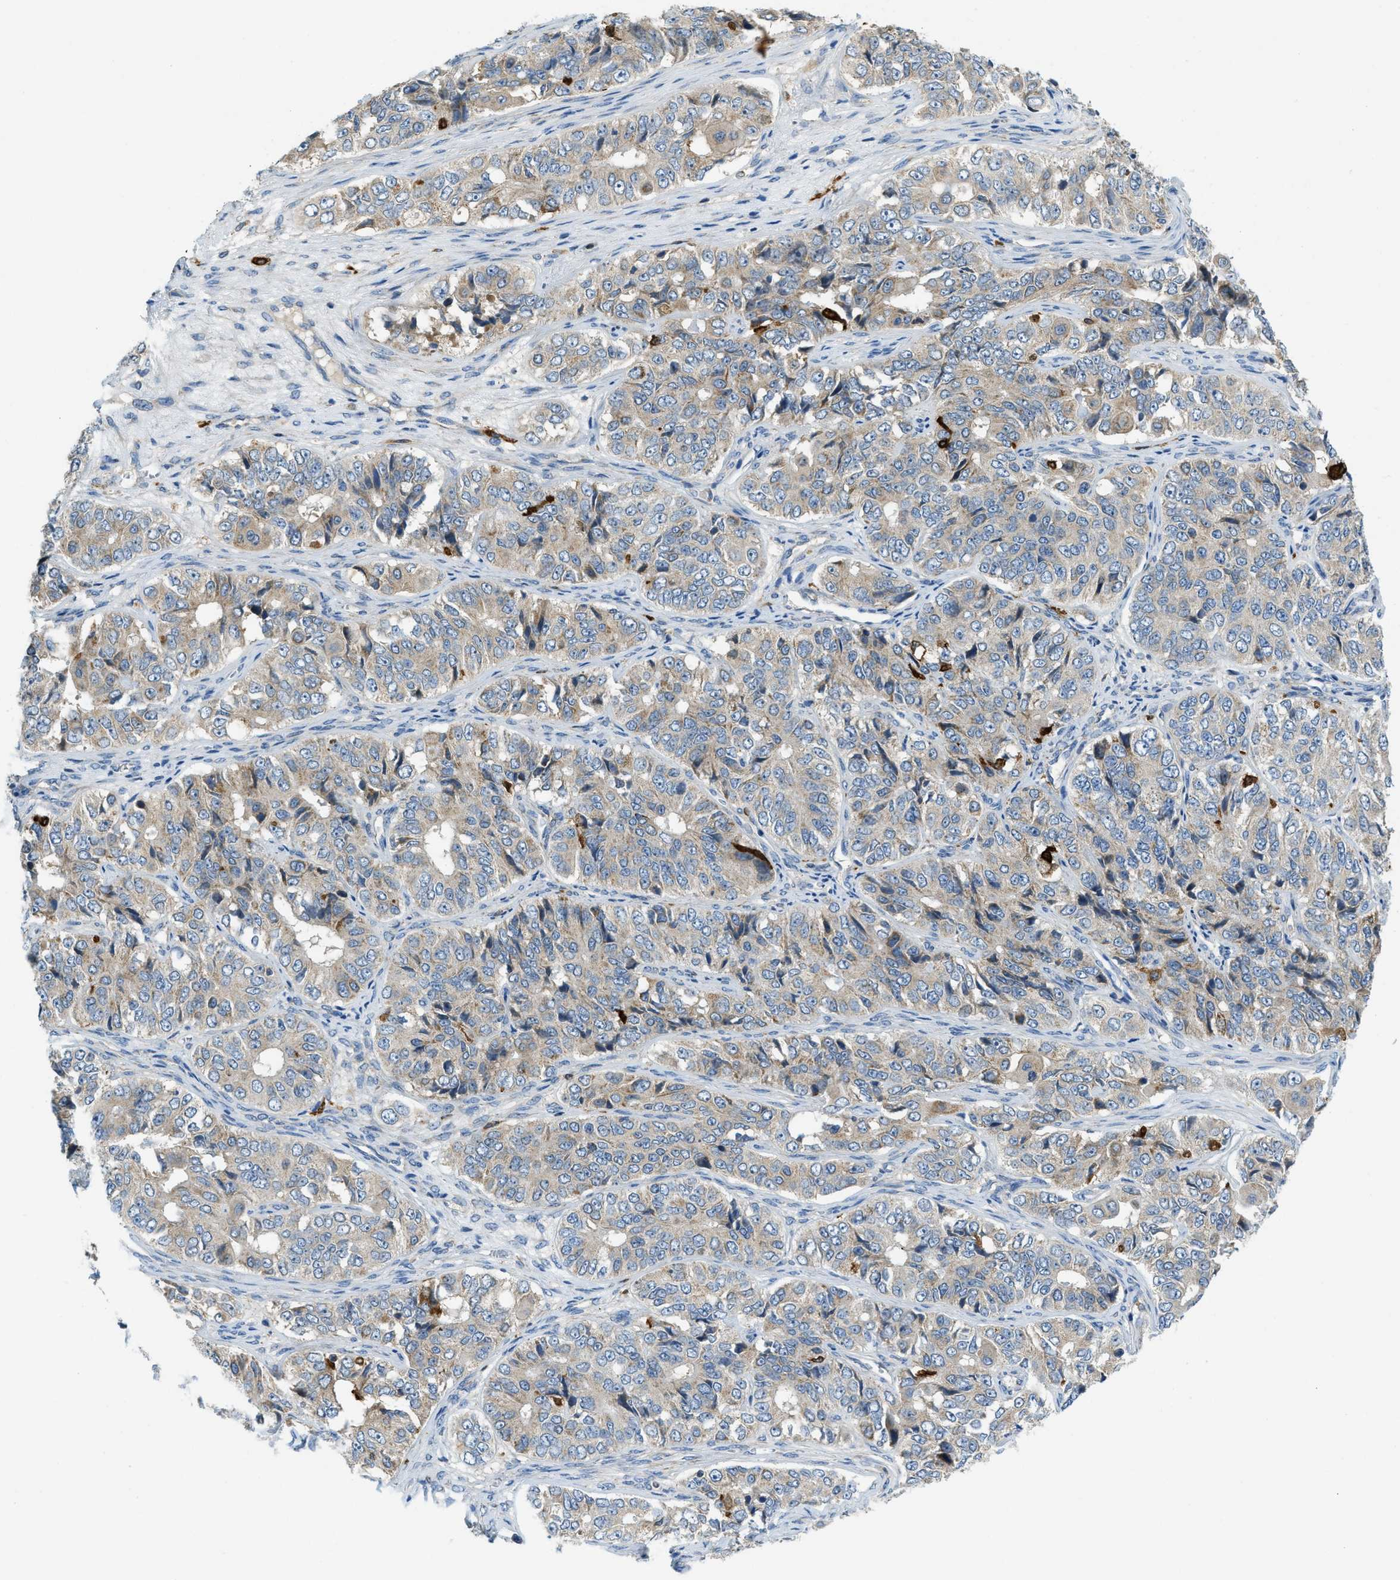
{"staining": {"intensity": "weak", "quantity": ">75%", "location": "cytoplasmic/membranous"}, "tissue": "ovarian cancer", "cell_type": "Tumor cells", "image_type": "cancer", "snomed": [{"axis": "morphology", "description": "Carcinoma, endometroid"}, {"axis": "topography", "description": "Ovary"}], "caption": "Immunohistochemistry (IHC) (DAB) staining of ovarian cancer (endometroid carcinoma) reveals weak cytoplasmic/membranous protein staining in approximately >75% of tumor cells.", "gene": "RFFL", "patient": {"sex": "female", "age": 51}}